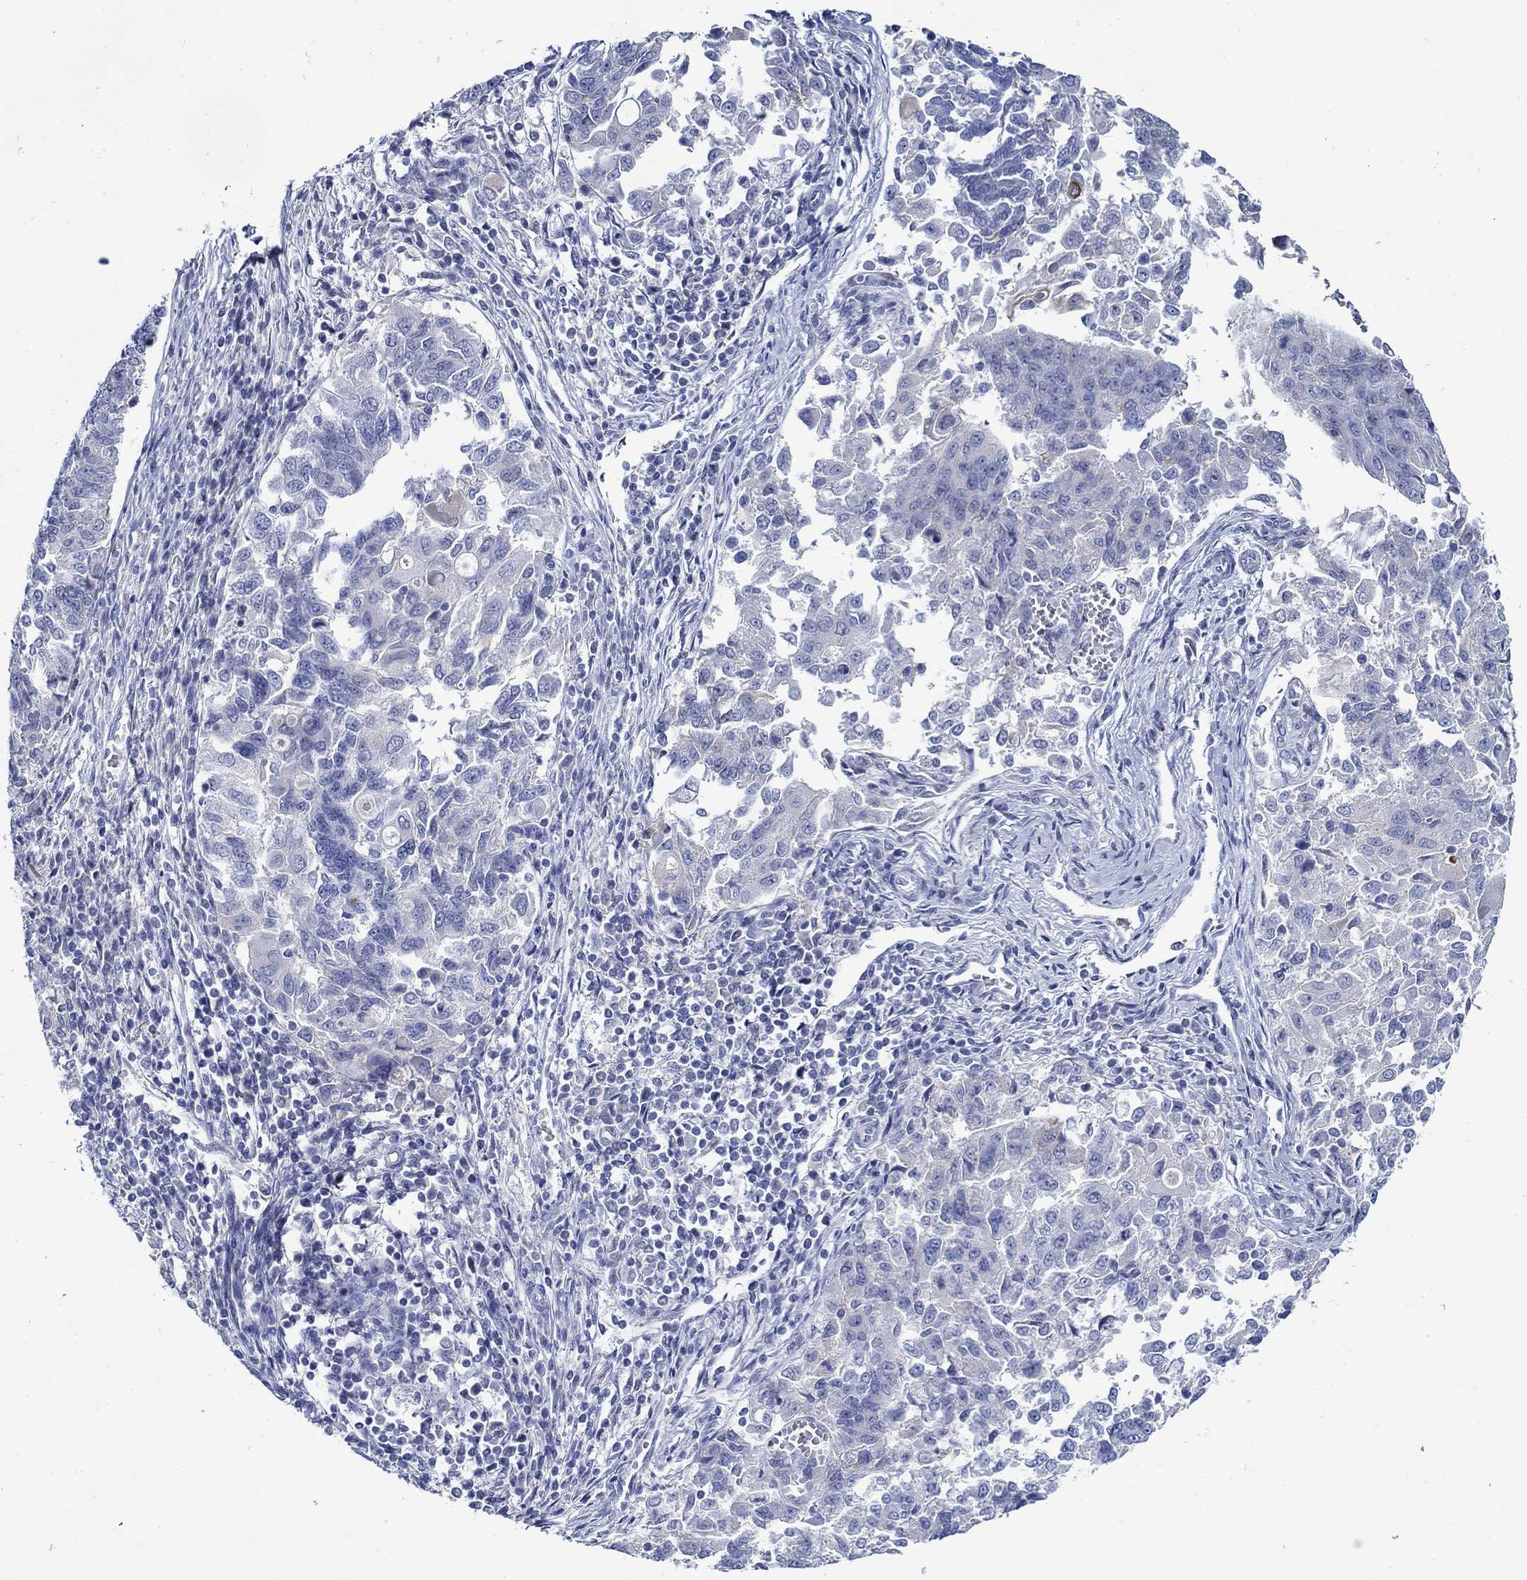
{"staining": {"intensity": "negative", "quantity": "none", "location": "none"}, "tissue": "endometrial cancer", "cell_type": "Tumor cells", "image_type": "cancer", "snomed": [{"axis": "morphology", "description": "Adenocarcinoma, NOS"}, {"axis": "topography", "description": "Endometrium"}], "caption": "A high-resolution image shows immunohistochemistry staining of adenocarcinoma (endometrial), which reveals no significant staining in tumor cells.", "gene": "MC2R", "patient": {"sex": "female", "age": 43}}